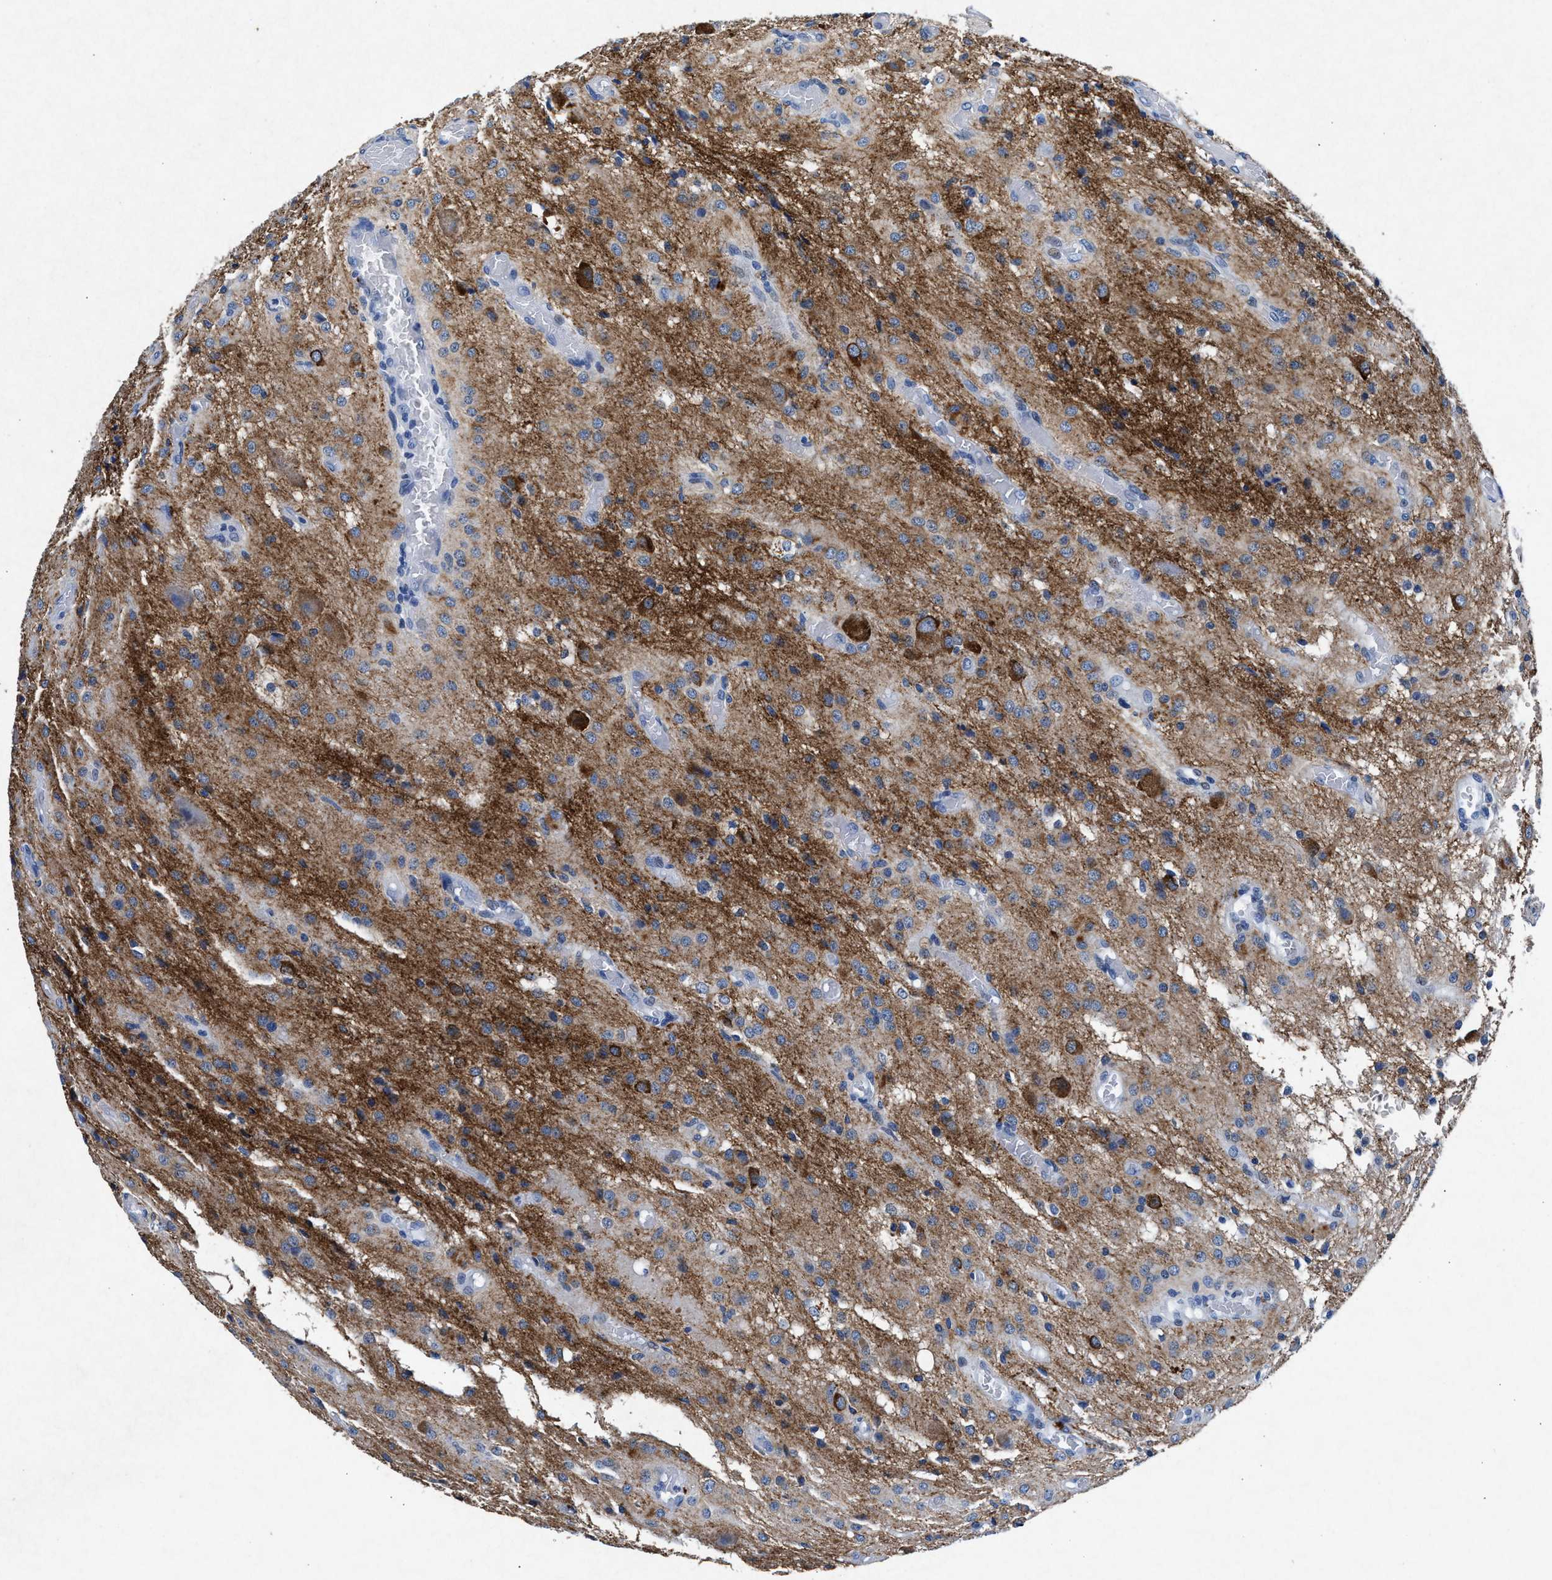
{"staining": {"intensity": "moderate", "quantity": "25%-75%", "location": "cytoplasmic/membranous"}, "tissue": "glioma", "cell_type": "Tumor cells", "image_type": "cancer", "snomed": [{"axis": "morphology", "description": "Glioma, malignant, High grade"}, {"axis": "topography", "description": "Brain"}], "caption": "A medium amount of moderate cytoplasmic/membranous staining is identified in approximately 25%-75% of tumor cells in glioma tissue.", "gene": "MAP6", "patient": {"sex": "female", "age": 59}}